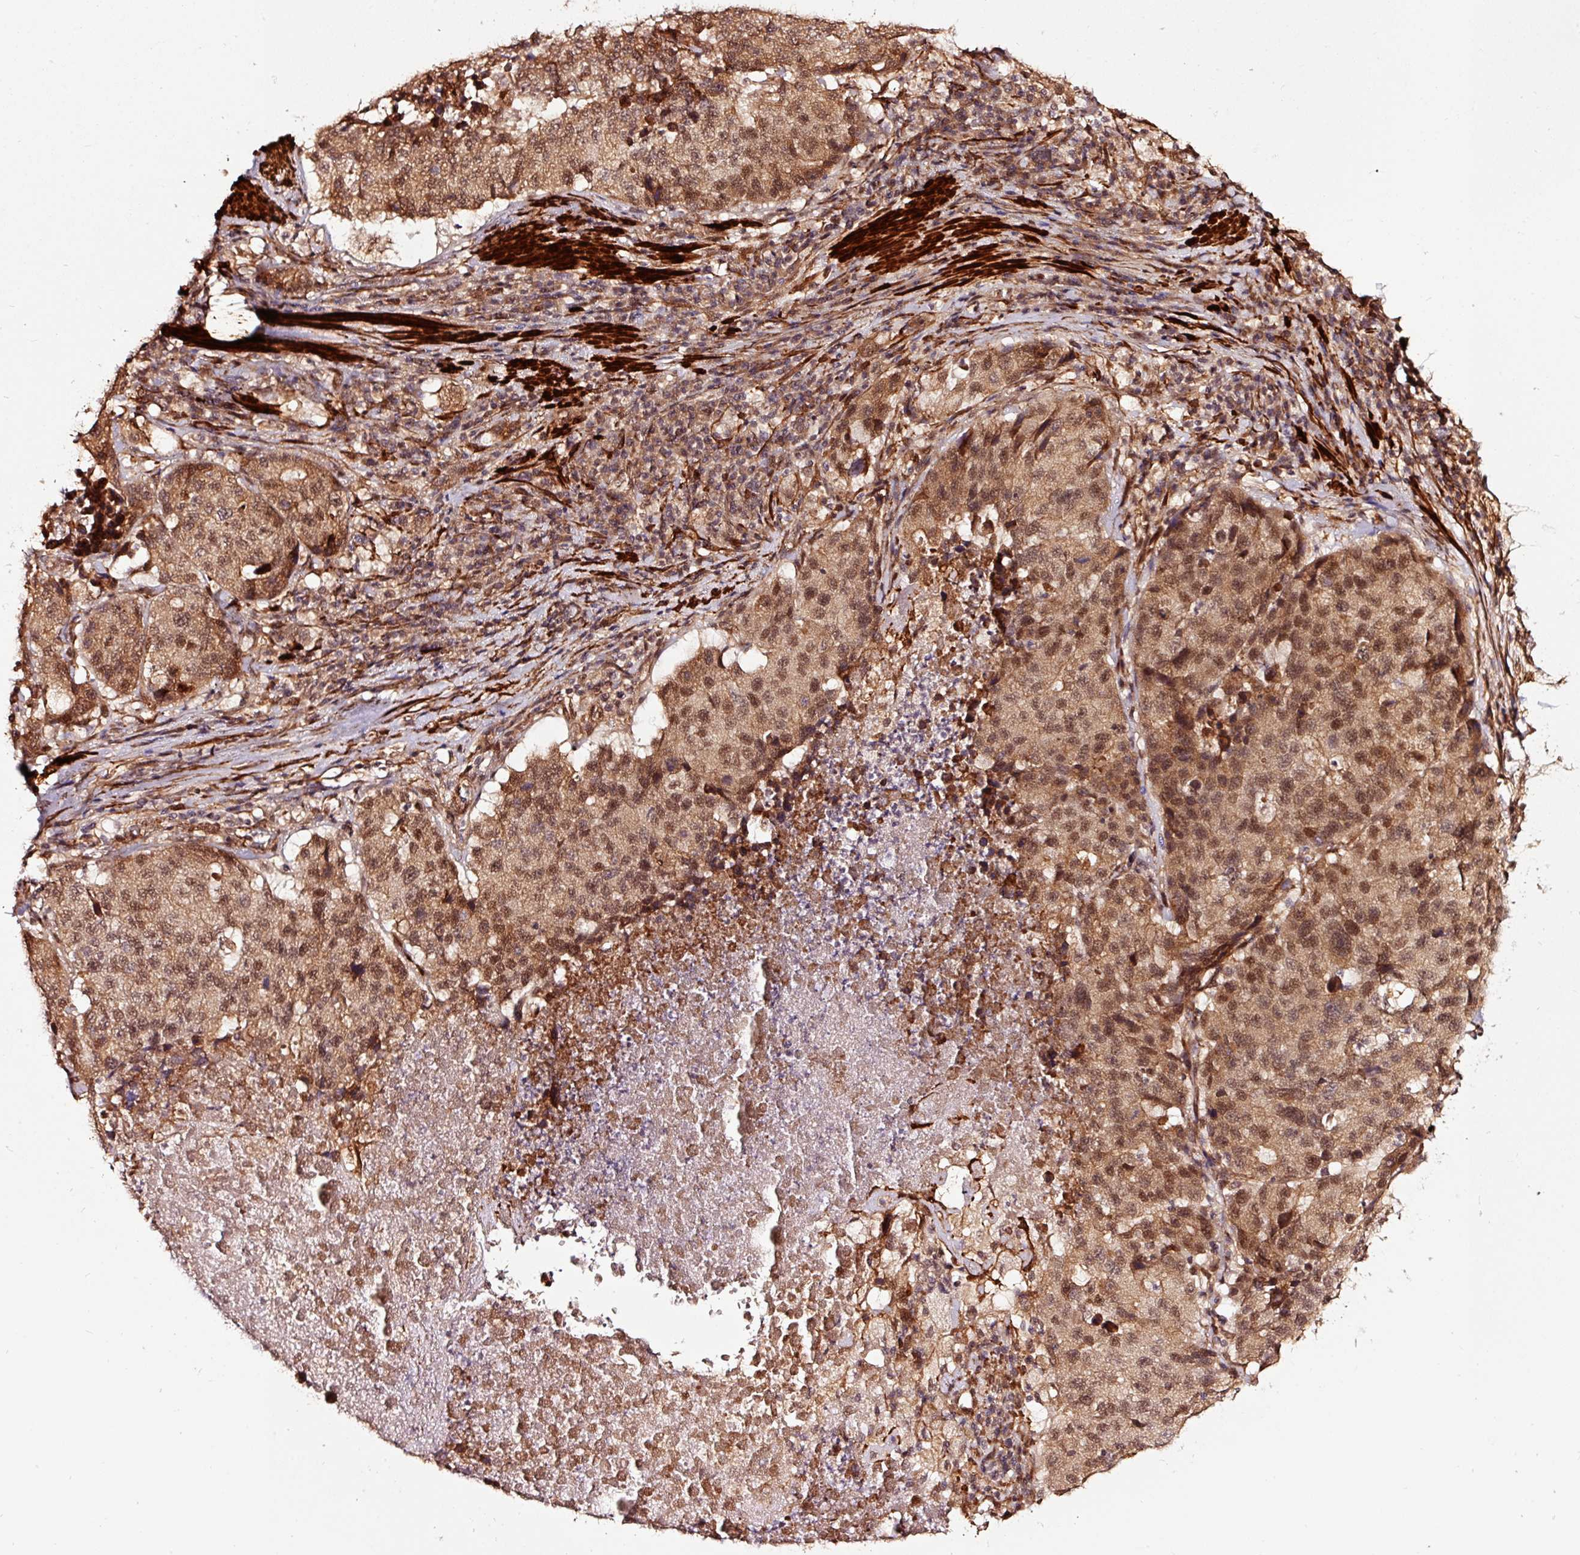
{"staining": {"intensity": "moderate", "quantity": ">75%", "location": "cytoplasmic/membranous,nuclear"}, "tissue": "stomach cancer", "cell_type": "Tumor cells", "image_type": "cancer", "snomed": [{"axis": "morphology", "description": "Adenocarcinoma, NOS"}, {"axis": "topography", "description": "Stomach"}], "caption": "Stomach cancer (adenocarcinoma) stained with a protein marker shows moderate staining in tumor cells.", "gene": "TPM1", "patient": {"sex": "male", "age": 71}}